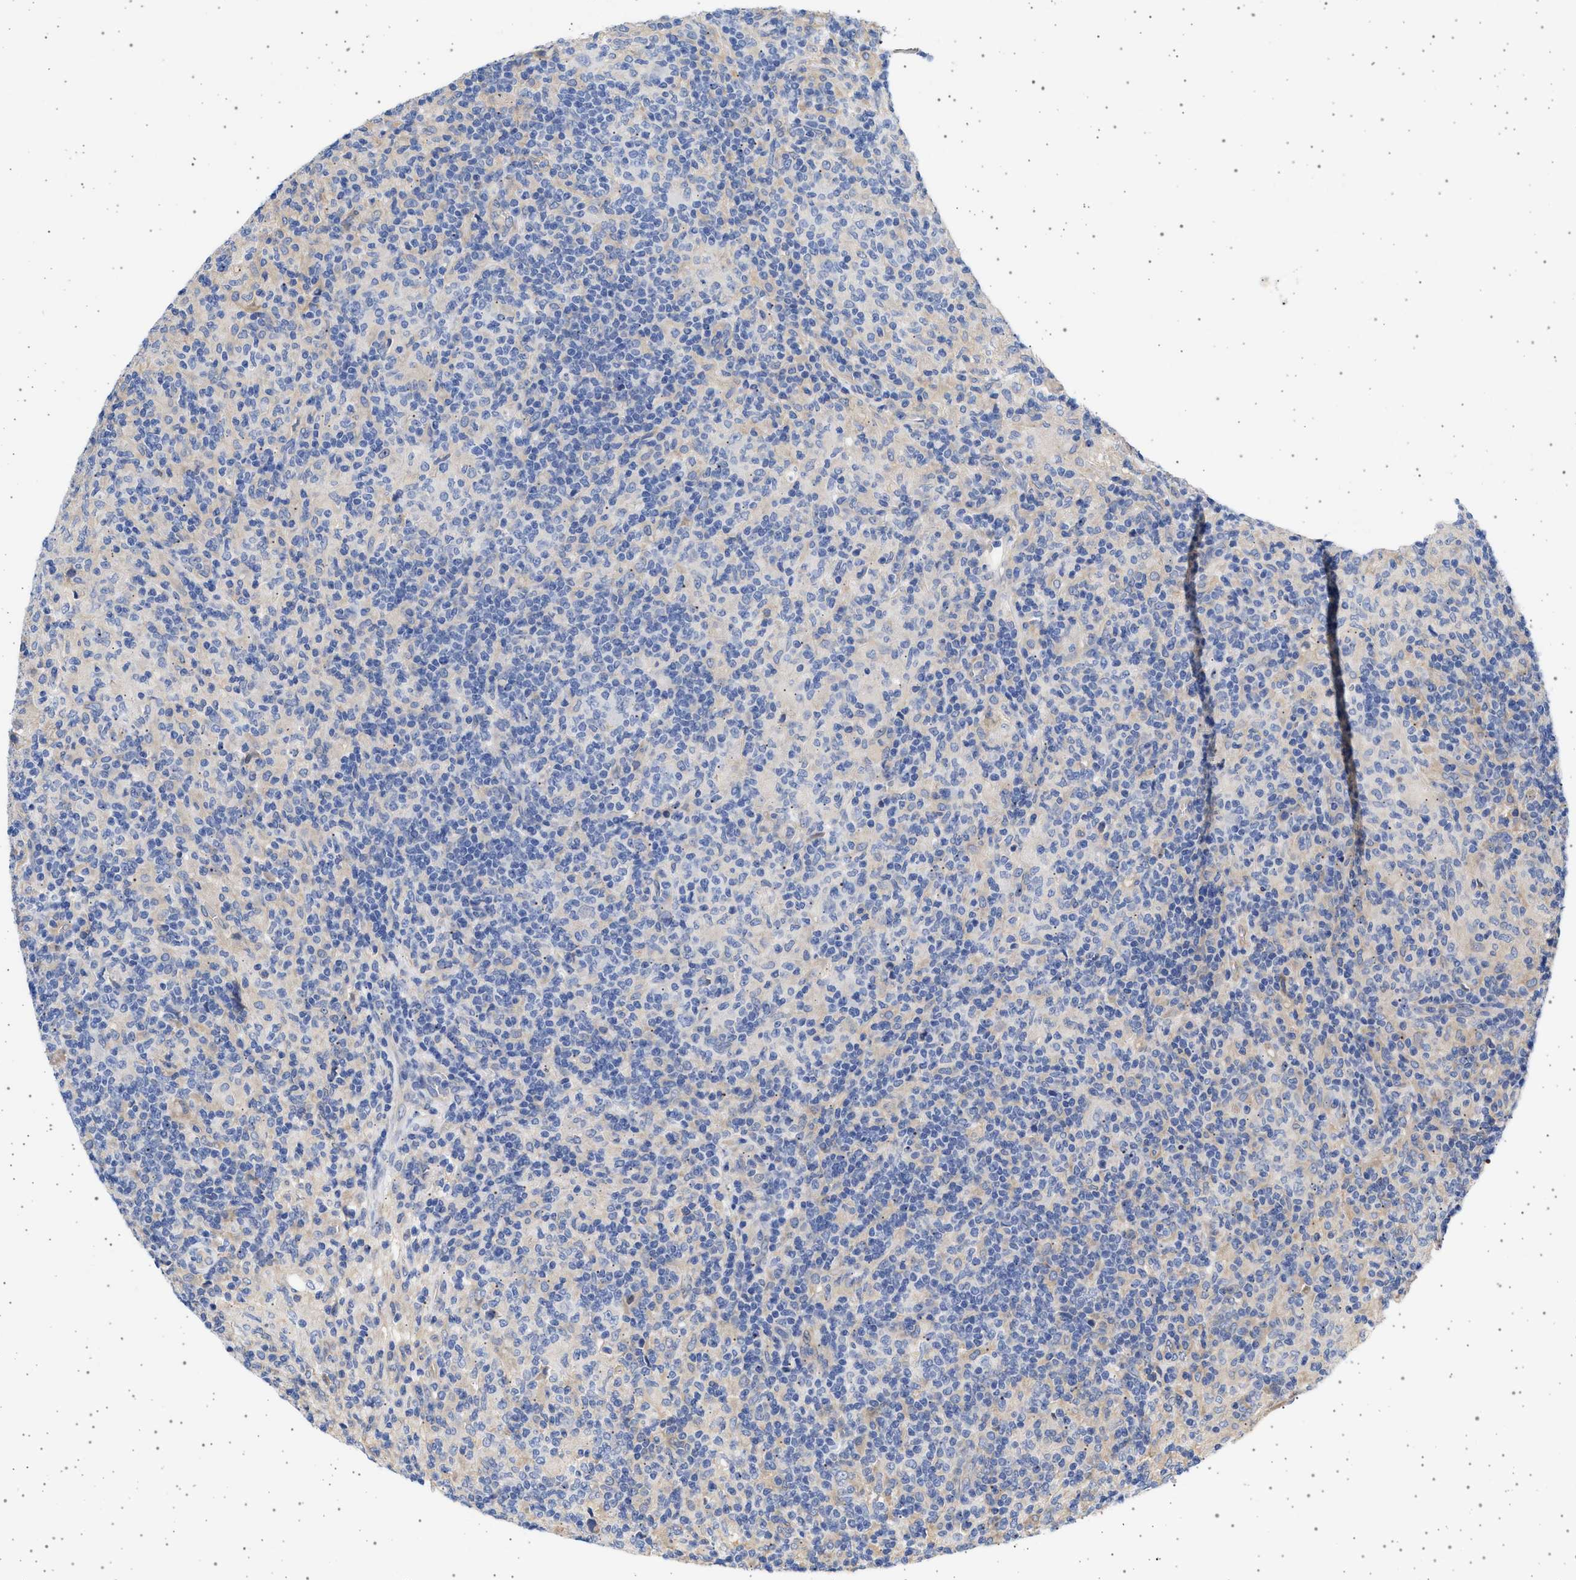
{"staining": {"intensity": "negative", "quantity": "none", "location": "none"}, "tissue": "lymphoma", "cell_type": "Tumor cells", "image_type": "cancer", "snomed": [{"axis": "morphology", "description": "Hodgkin's disease, NOS"}, {"axis": "topography", "description": "Lymph node"}], "caption": "Tumor cells are negative for protein expression in human lymphoma. The staining was performed using DAB to visualize the protein expression in brown, while the nuclei were stained in blue with hematoxylin (Magnification: 20x).", "gene": "TRMT10B", "patient": {"sex": "male", "age": 70}}